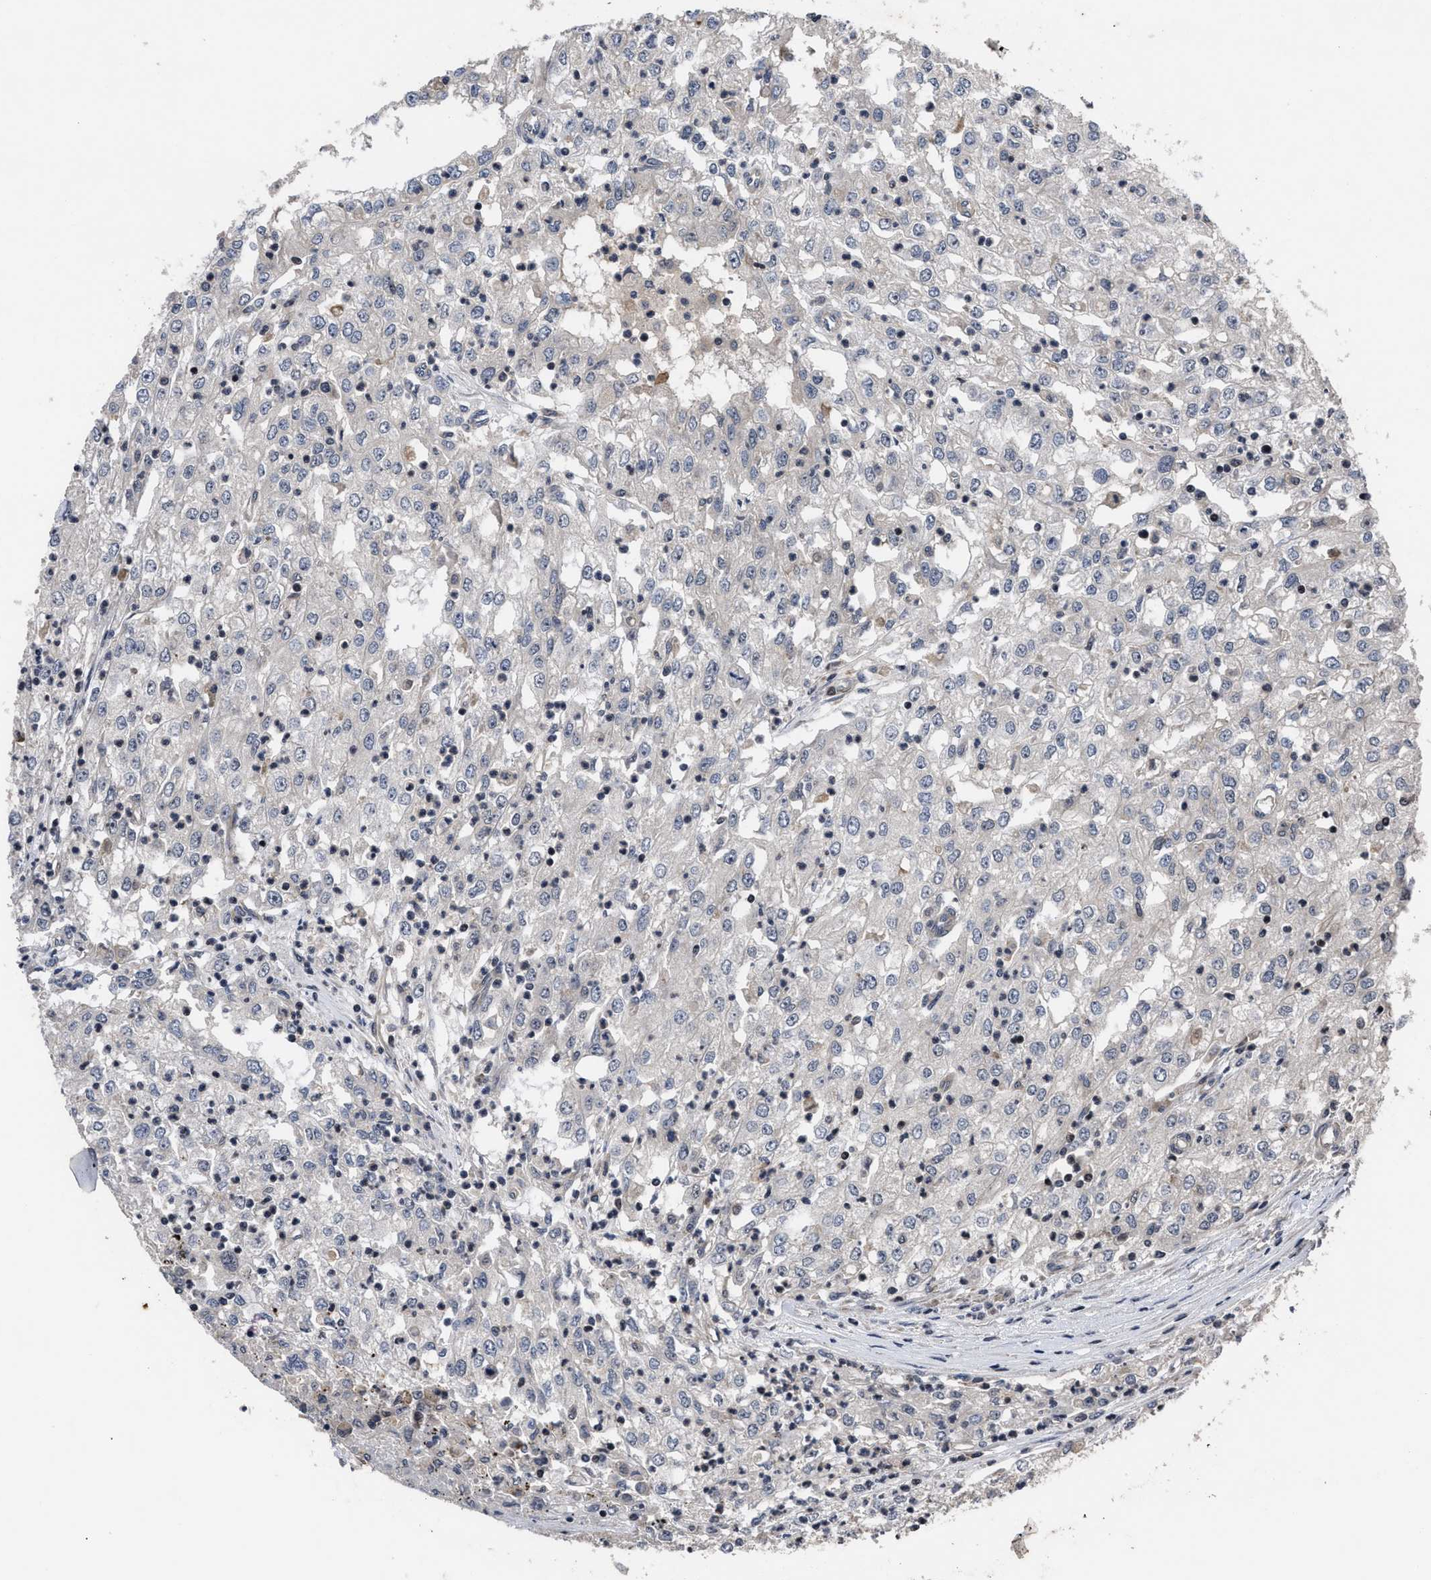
{"staining": {"intensity": "negative", "quantity": "none", "location": "none"}, "tissue": "renal cancer", "cell_type": "Tumor cells", "image_type": "cancer", "snomed": [{"axis": "morphology", "description": "Adenocarcinoma, NOS"}, {"axis": "topography", "description": "Kidney"}], "caption": "A micrograph of renal adenocarcinoma stained for a protein reveals no brown staining in tumor cells.", "gene": "DNAJC14", "patient": {"sex": "female", "age": 54}}